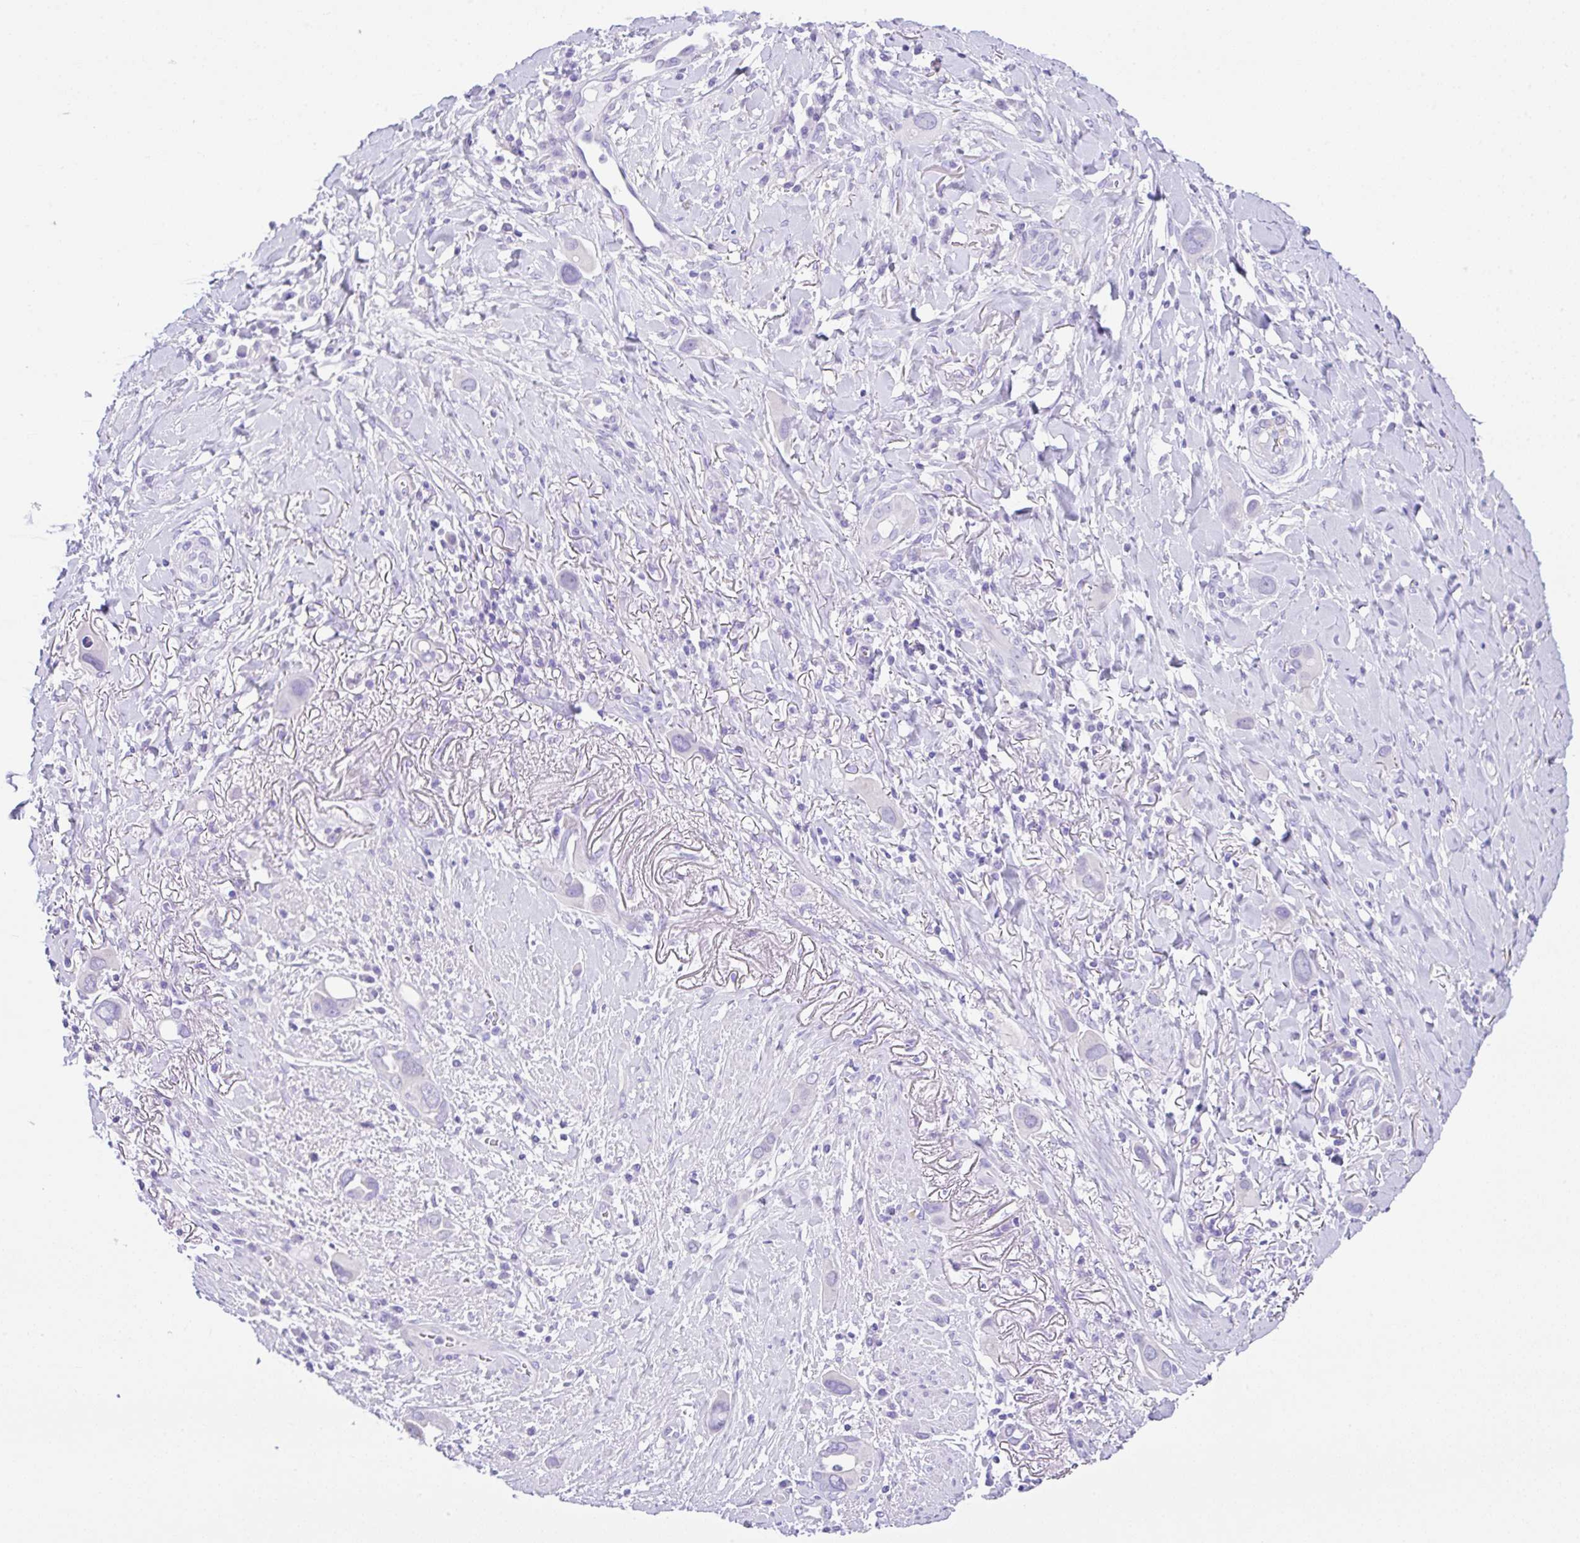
{"staining": {"intensity": "negative", "quantity": "none", "location": "none"}, "tissue": "lung cancer", "cell_type": "Tumor cells", "image_type": "cancer", "snomed": [{"axis": "morphology", "description": "Adenocarcinoma, NOS"}, {"axis": "topography", "description": "Lung"}], "caption": "Lung cancer stained for a protein using immunohistochemistry (IHC) reveals no expression tumor cells.", "gene": "RRM2", "patient": {"sex": "male", "age": 76}}